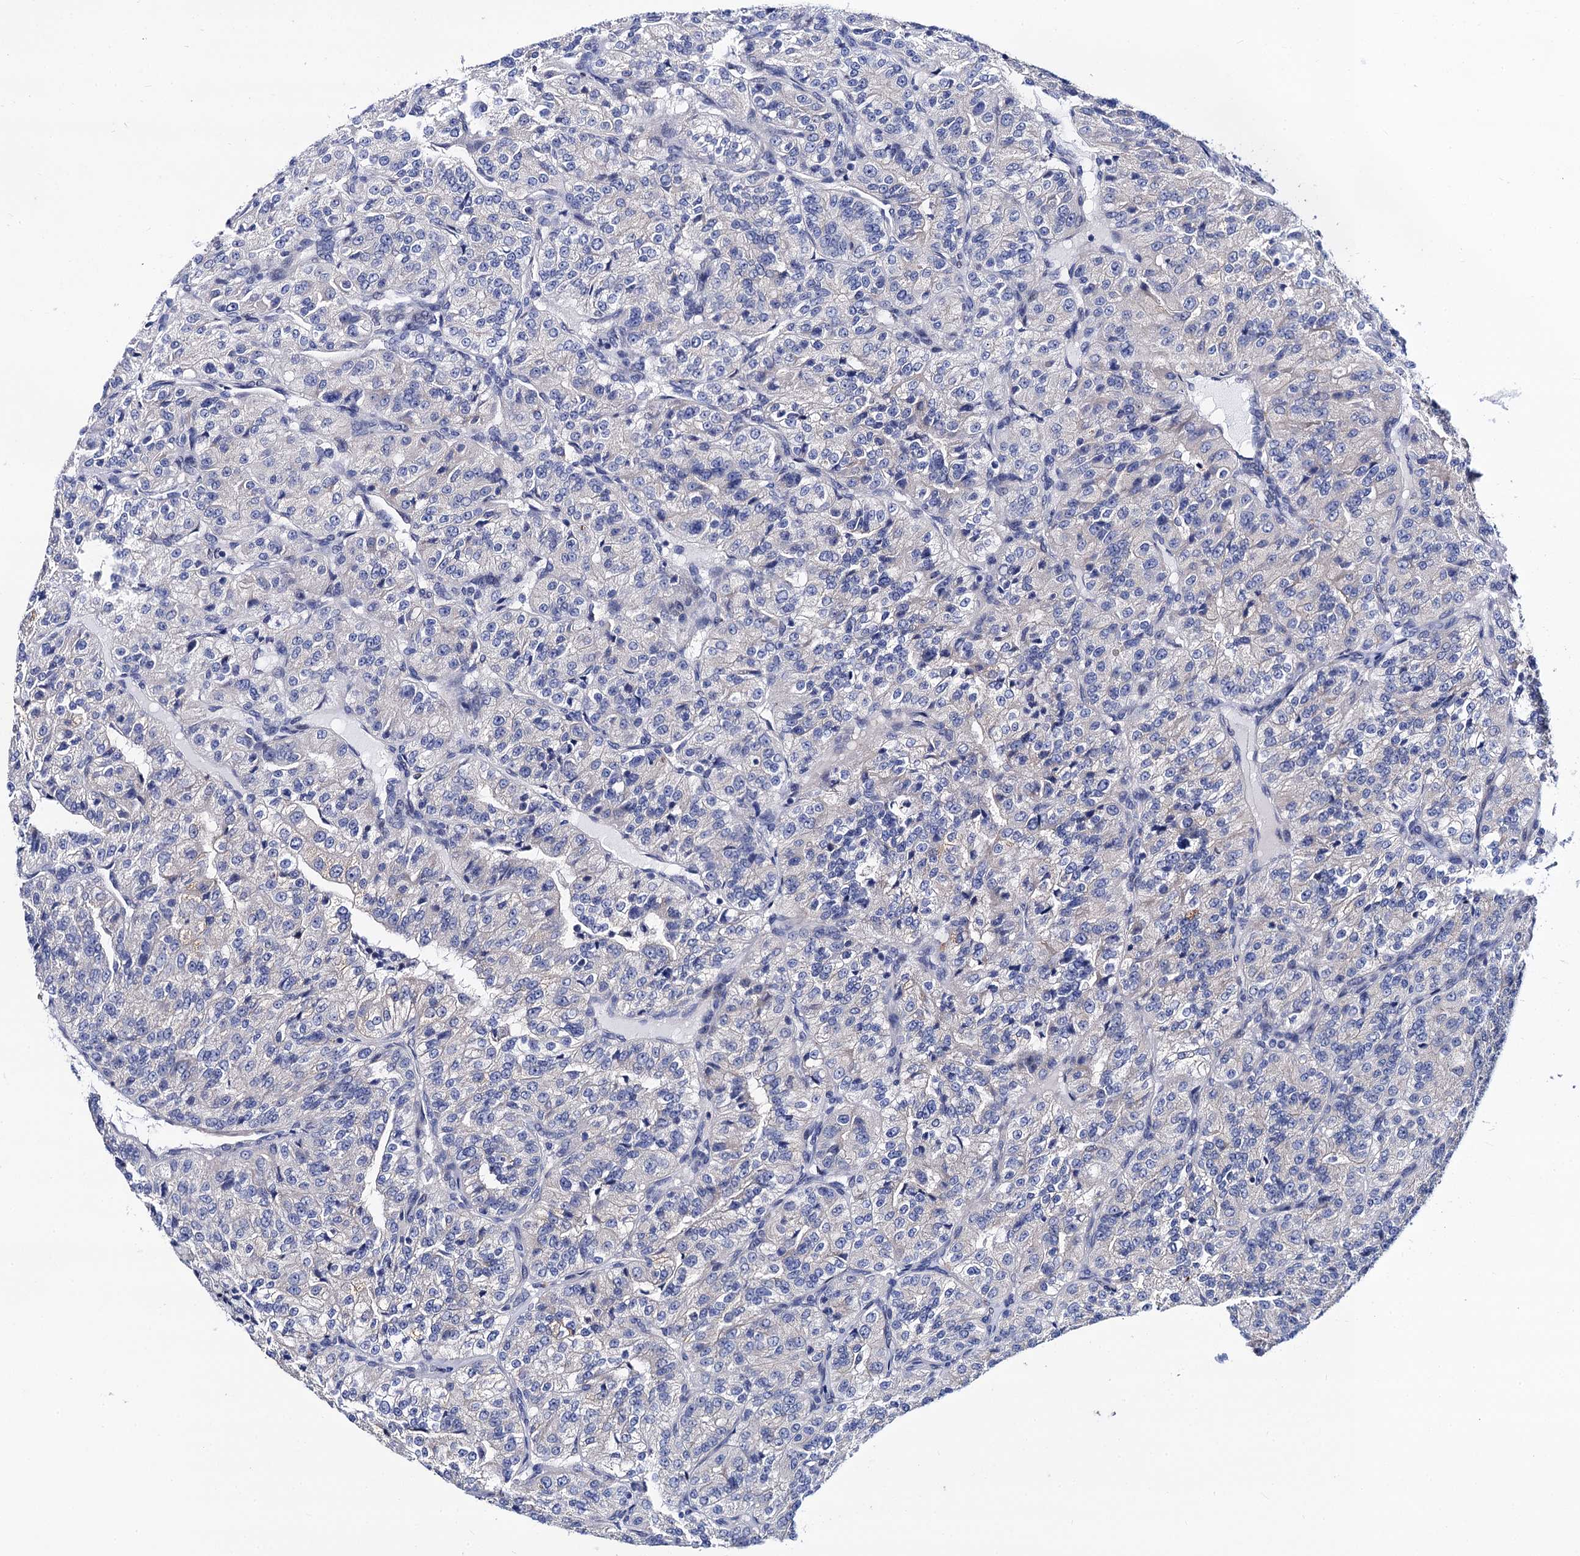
{"staining": {"intensity": "negative", "quantity": "none", "location": "none"}, "tissue": "renal cancer", "cell_type": "Tumor cells", "image_type": "cancer", "snomed": [{"axis": "morphology", "description": "Adenocarcinoma, NOS"}, {"axis": "topography", "description": "Kidney"}], "caption": "High power microscopy photomicrograph of an immunohistochemistry (IHC) histopathology image of renal cancer, revealing no significant expression in tumor cells.", "gene": "ZDHHC18", "patient": {"sex": "female", "age": 63}}